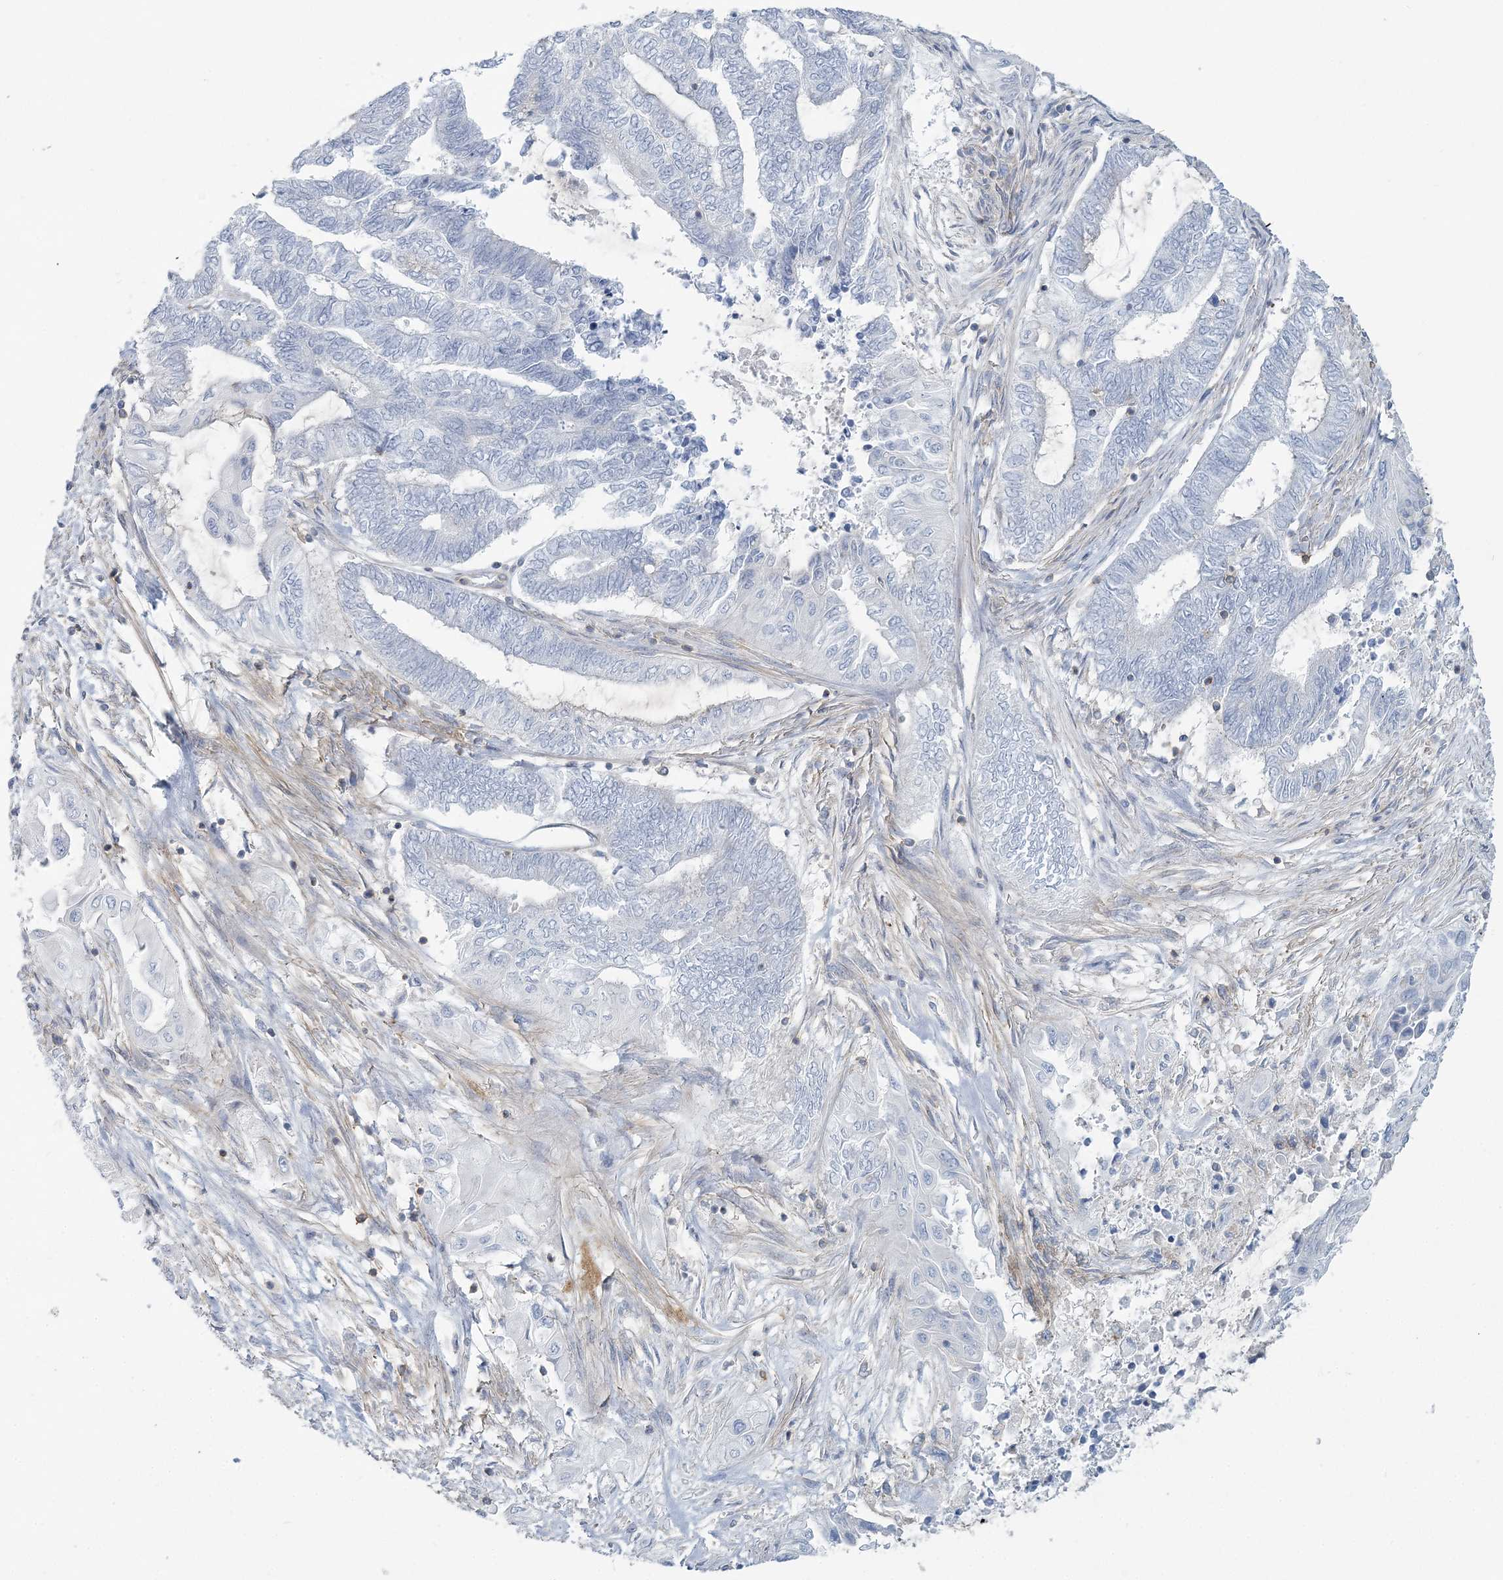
{"staining": {"intensity": "negative", "quantity": "none", "location": "none"}, "tissue": "endometrial cancer", "cell_type": "Tumor cells", "image_type": "cancer", "snomed": [{"axis": "morphology", "description": "Adenocarcinoma, NOS"}, {"axis": "topography", "description": "Uterus"}, {"axis": "topography", "description": "Endometrium"}], "caption": "The IHC image has no significant positivity in tumor cells of endometrial cancer tissue.", "gene": "CUEDC2", "patient": {"sex": "female", "age": 70}}